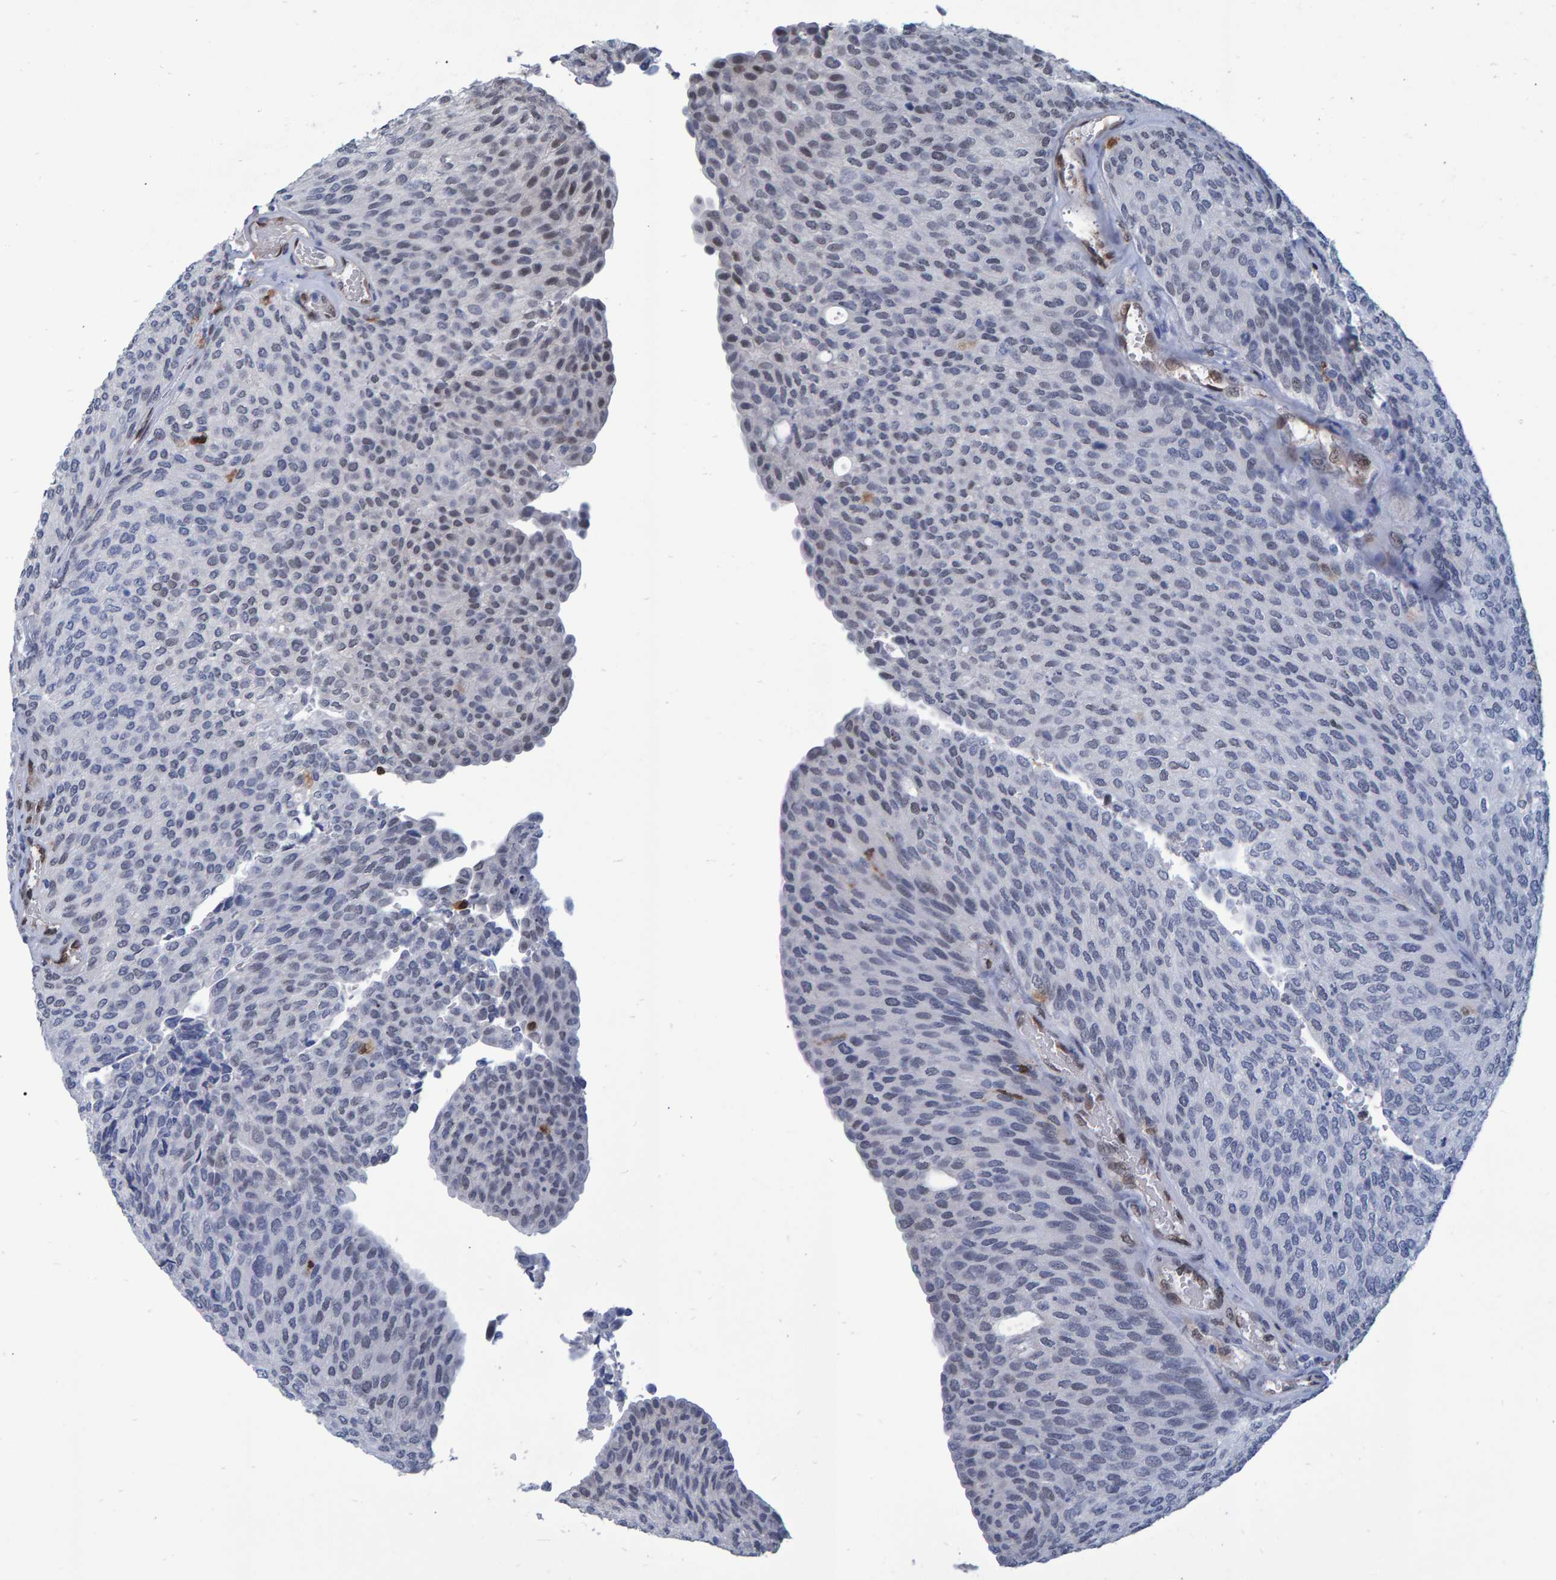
{"staining": {"intensity": "negative", "quantity": "none", "location": "none"}, "tissue": "urothelial cancer", "cell_type": "Tumor cells", "image_type": "cancer", "snomed": [{"axis": "morphology", "description": "Urothelial carcinoma, Low grade"}, {"axis": "topography", "description": "Urinary bladder"}], "caption": "A high-resolution micrograph shows immunohistochemistry (IHC) staining of urothelial cancer, which demonstrates no significant expression in tumor cells.", "gene": "QKI", "patient": {"sex": "female", "age": 79}}